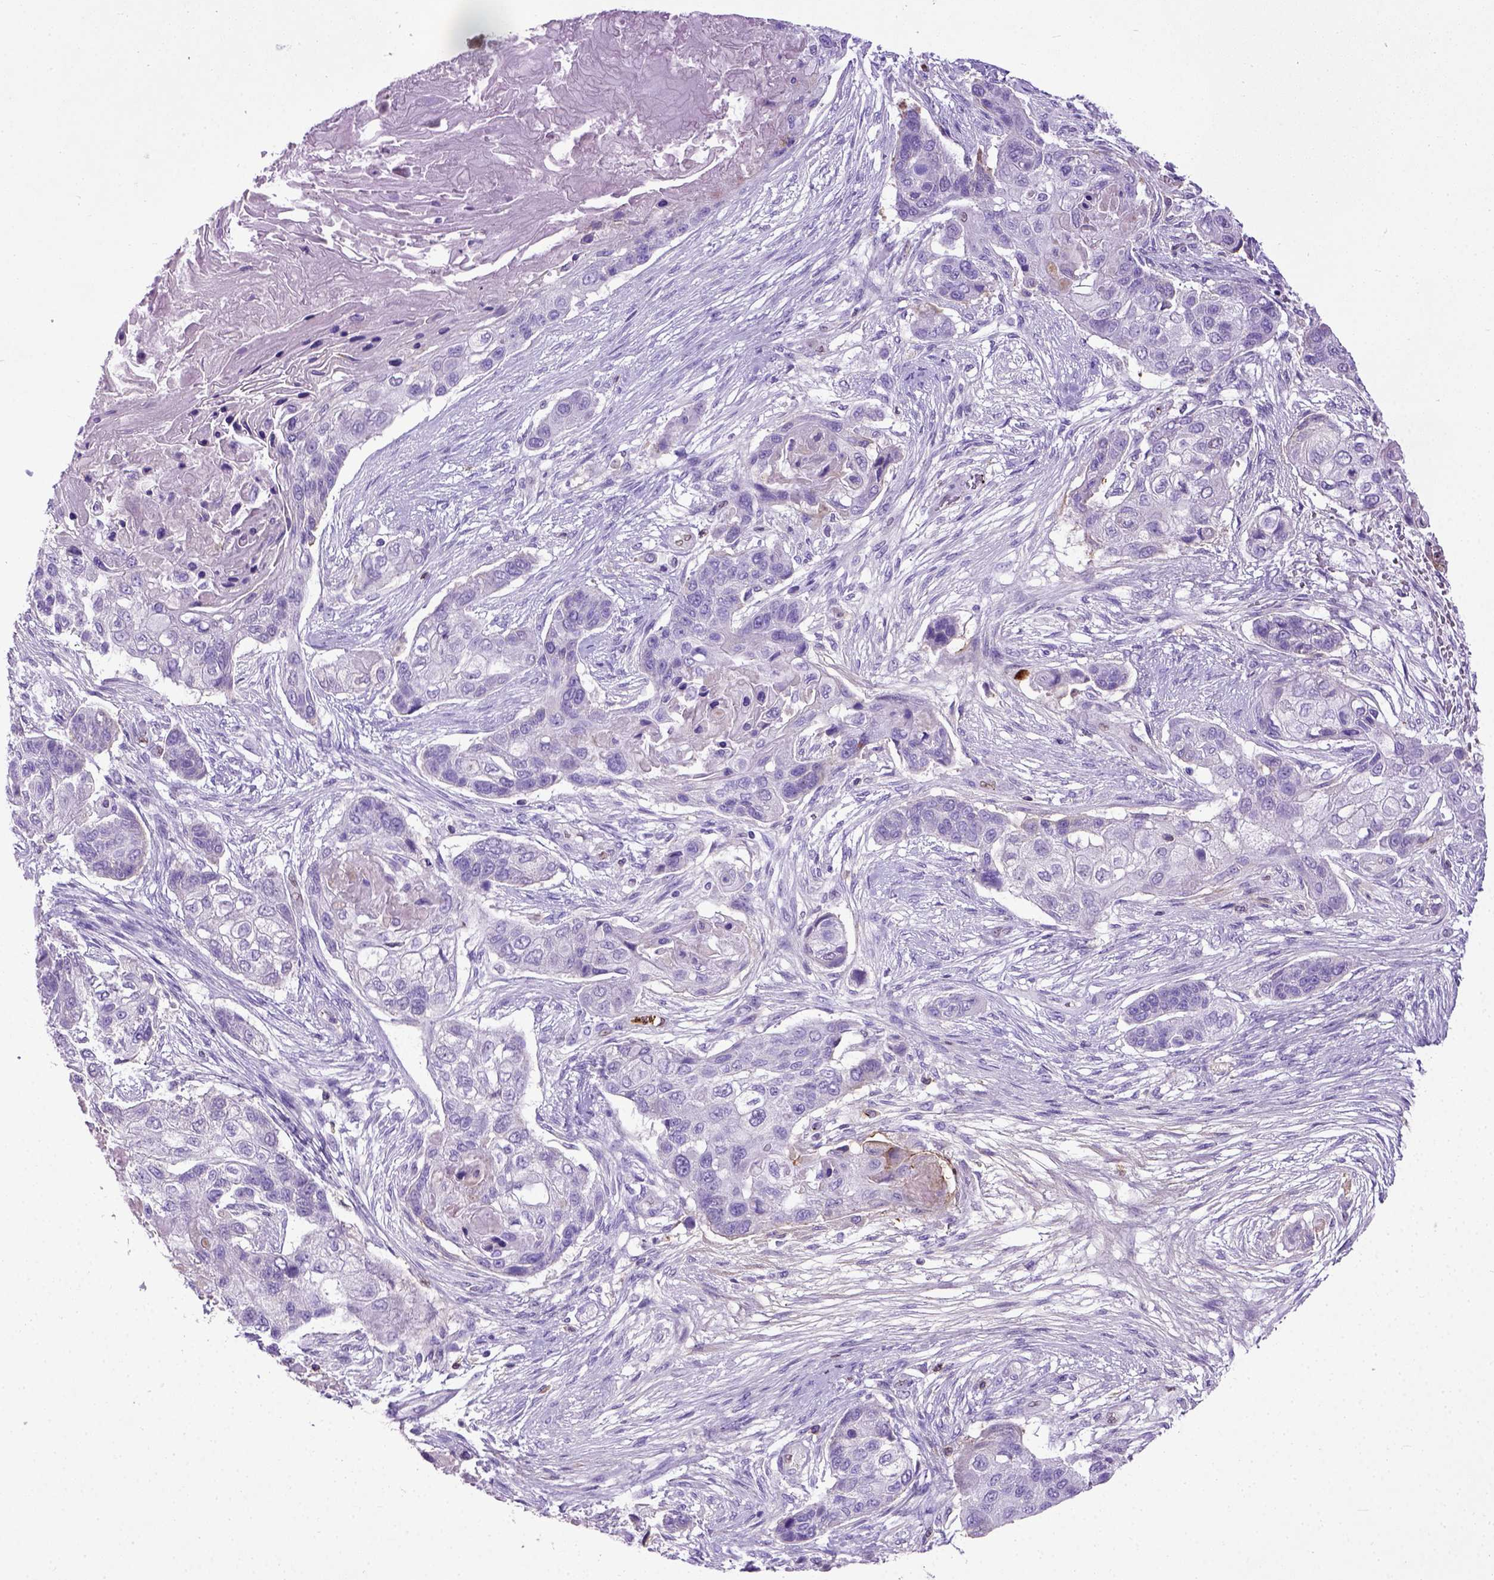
{"staining": {"intensity": "negative", "quantity": "none", "location": "none"}, "tissue": "lung cancer", "cell_type": "Tumor cells", "image_type": "cancer", "snomed": [{"axis": "morphology", "description": "Squamous cell carcinoma, NOS"}, {"axis": "topography", "description": "Lung"}], "caption": "This is a histopathology image of immunohistochemistry (IHC) staining of squamous cell carcinoma (lung), which shows no expression in tumor cells. (DAB (3,3'-diaminobenzidine) immunohistochemistry (IHC), high magnification).", "gene": "ADAMTS8", "patient": {"sex": "male", "age": 69}}